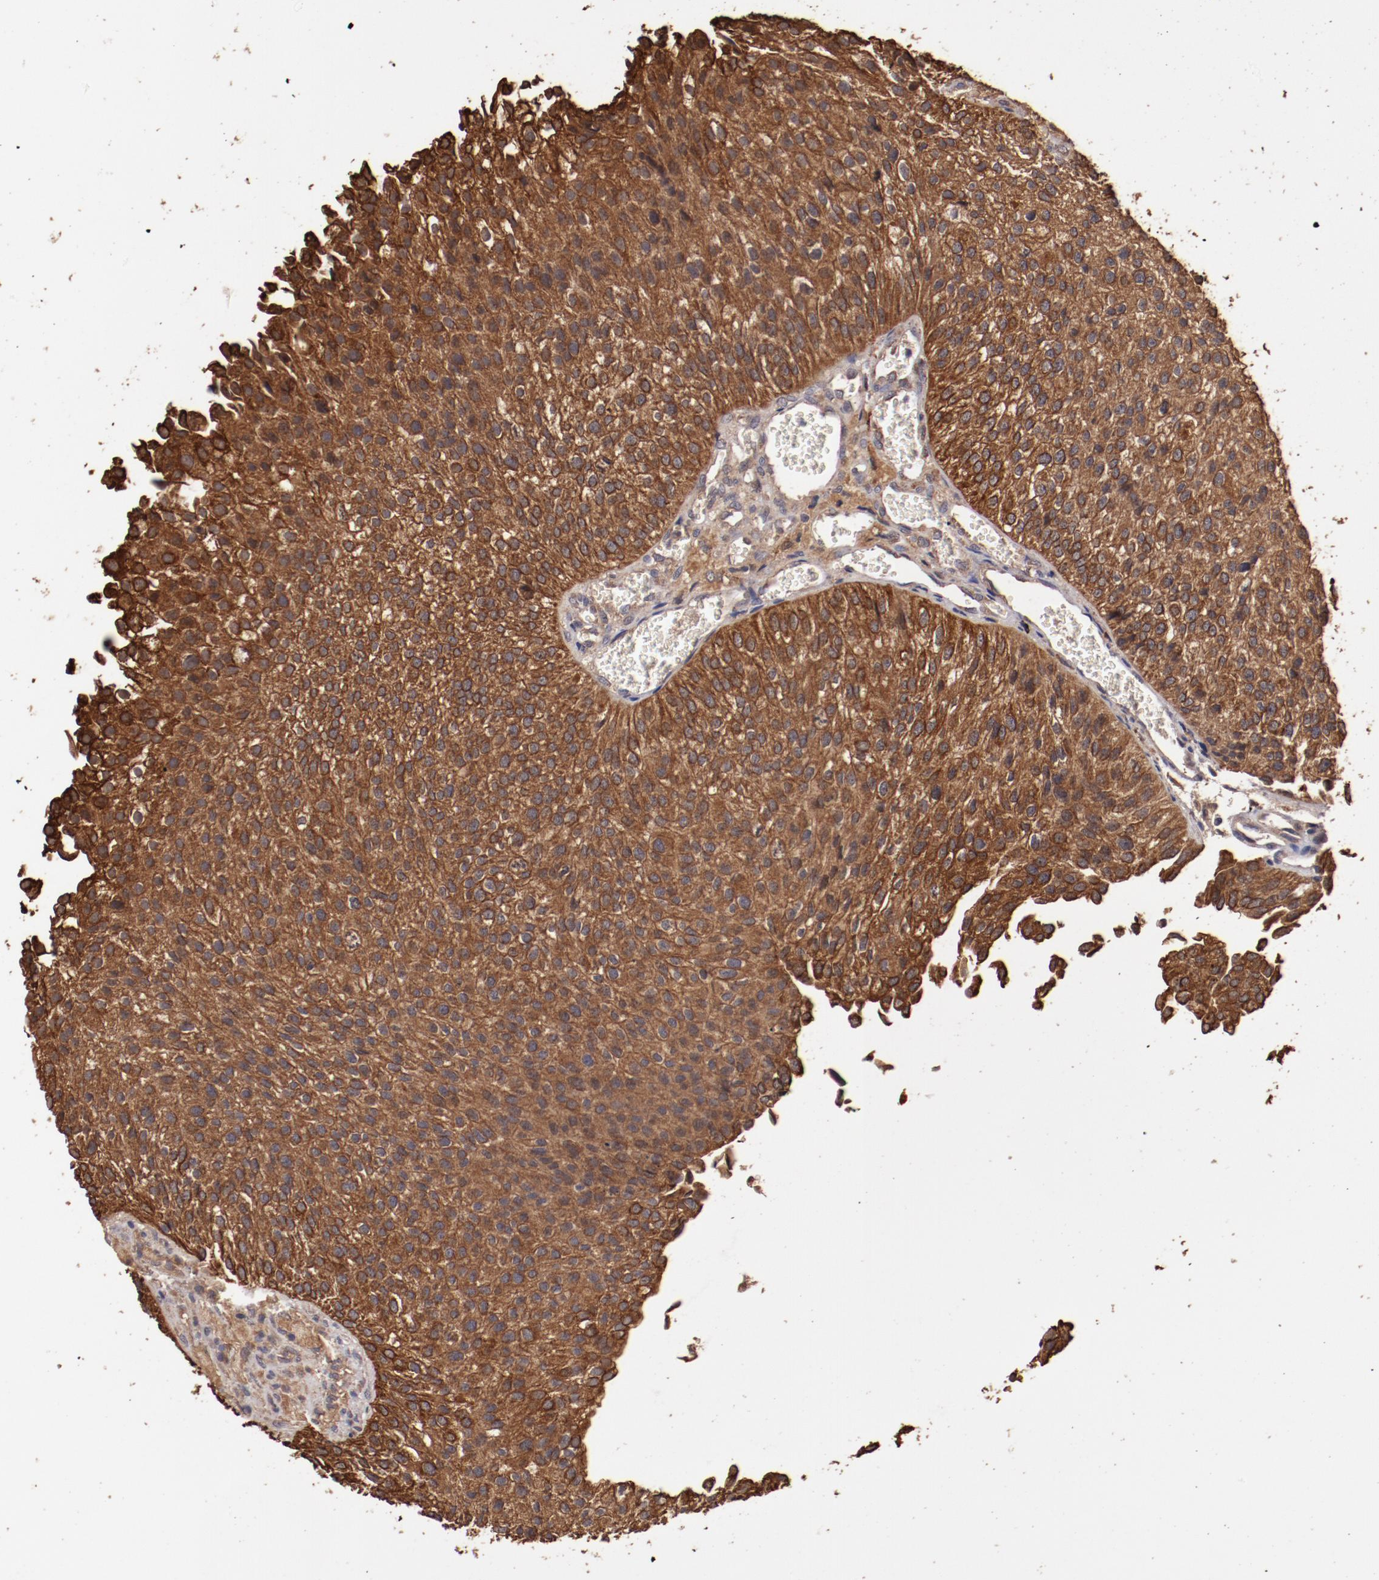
{"staining": {"intensity": "moderate", "quantity": ">75%", "location": "cytoplasmic/membranous"}, "tissue": "urothelial cancer", "cell_type": "Tumor cells", "image_type": "cancer", "snomed": [{"axis": "morphology", "description": "Urothelial carcinoma, Low grade"}, {"axis": "topography", "description": "Urinary bladder"}], "caption": "Immunohistochemistry photomicrograph of neoplastic tissue: human low-grade urothelial carcinoma stained using immunohistochemistry (IHC) reveals medium levels of moderate protein expression localized specifically in the cytoplasmic/membranous of tumor cells, appearing as a cytoplasmic/membranous brown color.", "gene": "SRRD", "patient": {"sex": "female", "age": 89}}